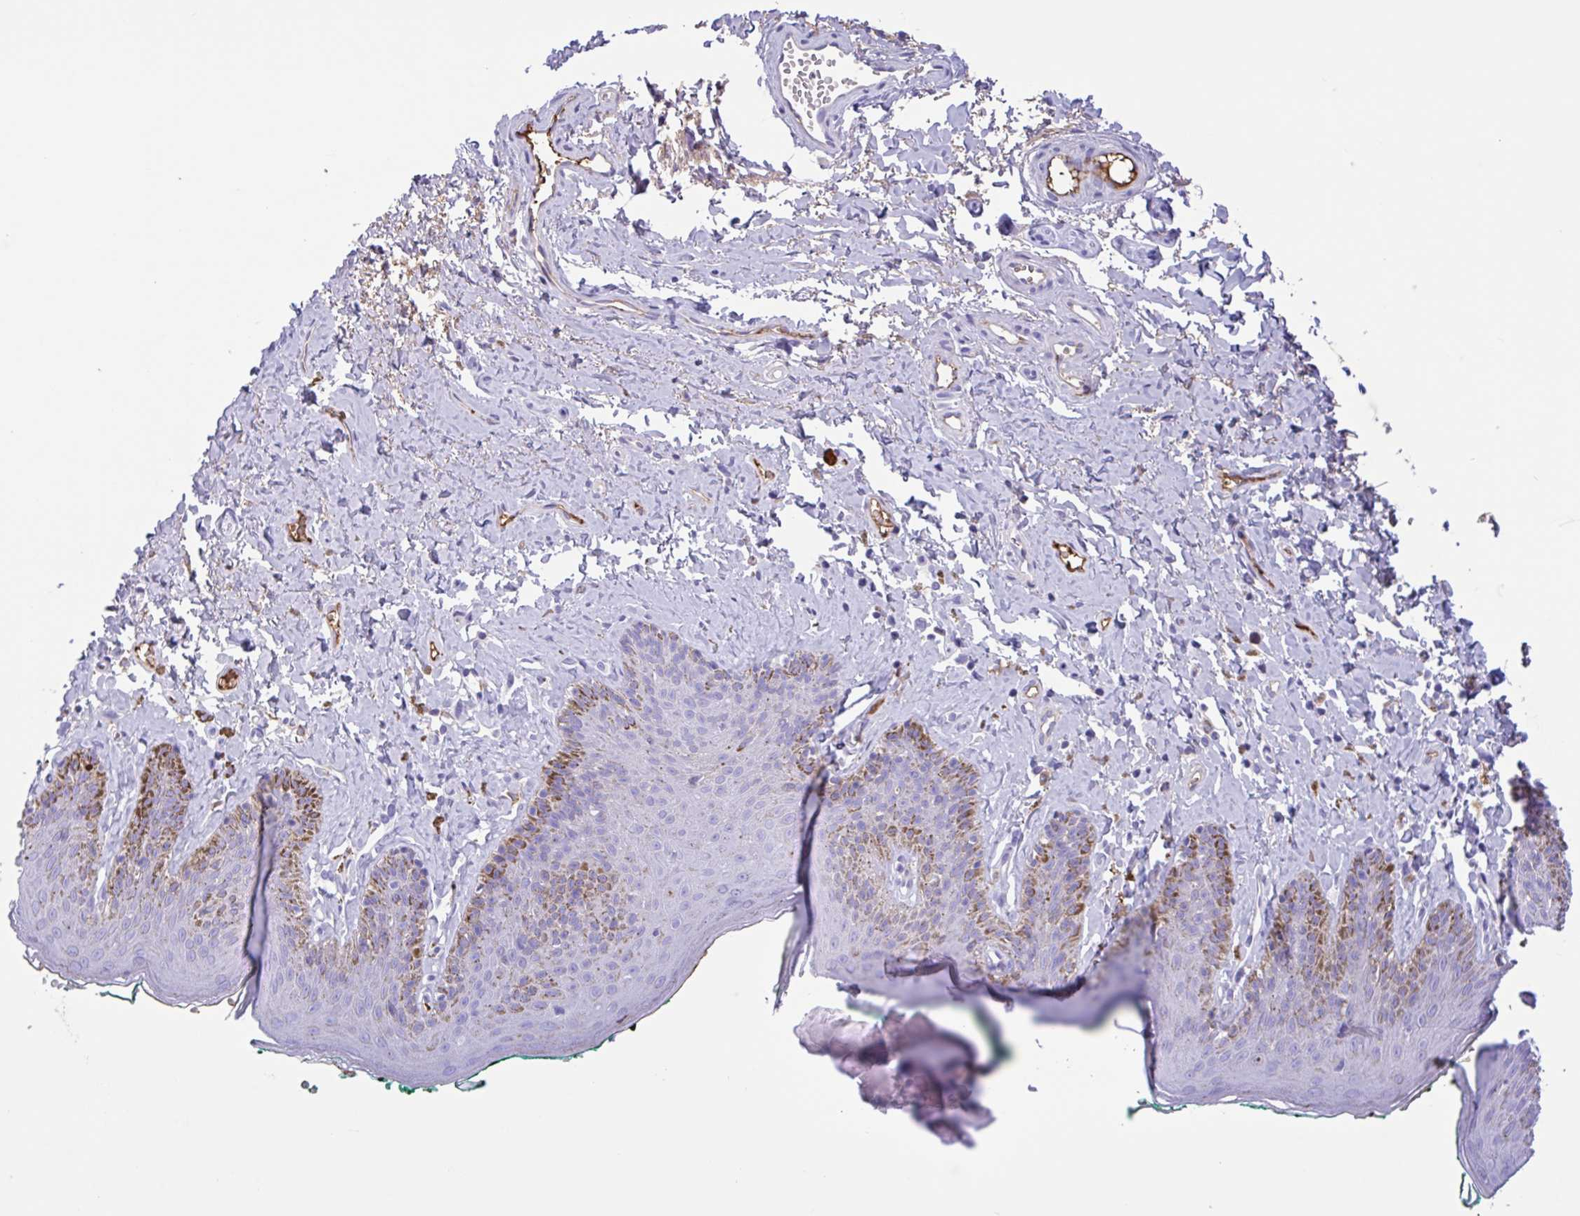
{"staining": {"intensity": "weak", "quantity": "<25%", "location": "cytoplasmic/membranous"}, "tissue": "skin", "cell_type": "Epidermal cells", "image_type": "normal", "snomed": [{"axis": "morphology", "description": "Normal tissue, NOS"}, {"axis": "topography", "description": "Vulva"}, {"axis": "topography", "description": "Peripheral nerve tissue"}], "caption": "The immunohistochemistry micrograph has no significant expression in epidermal cells of skin. (Immunohistochemistry, brightfield microscopy, high magnification).", "gene": "LARGE2", "patient": {"sex": "female", "age": 66}}